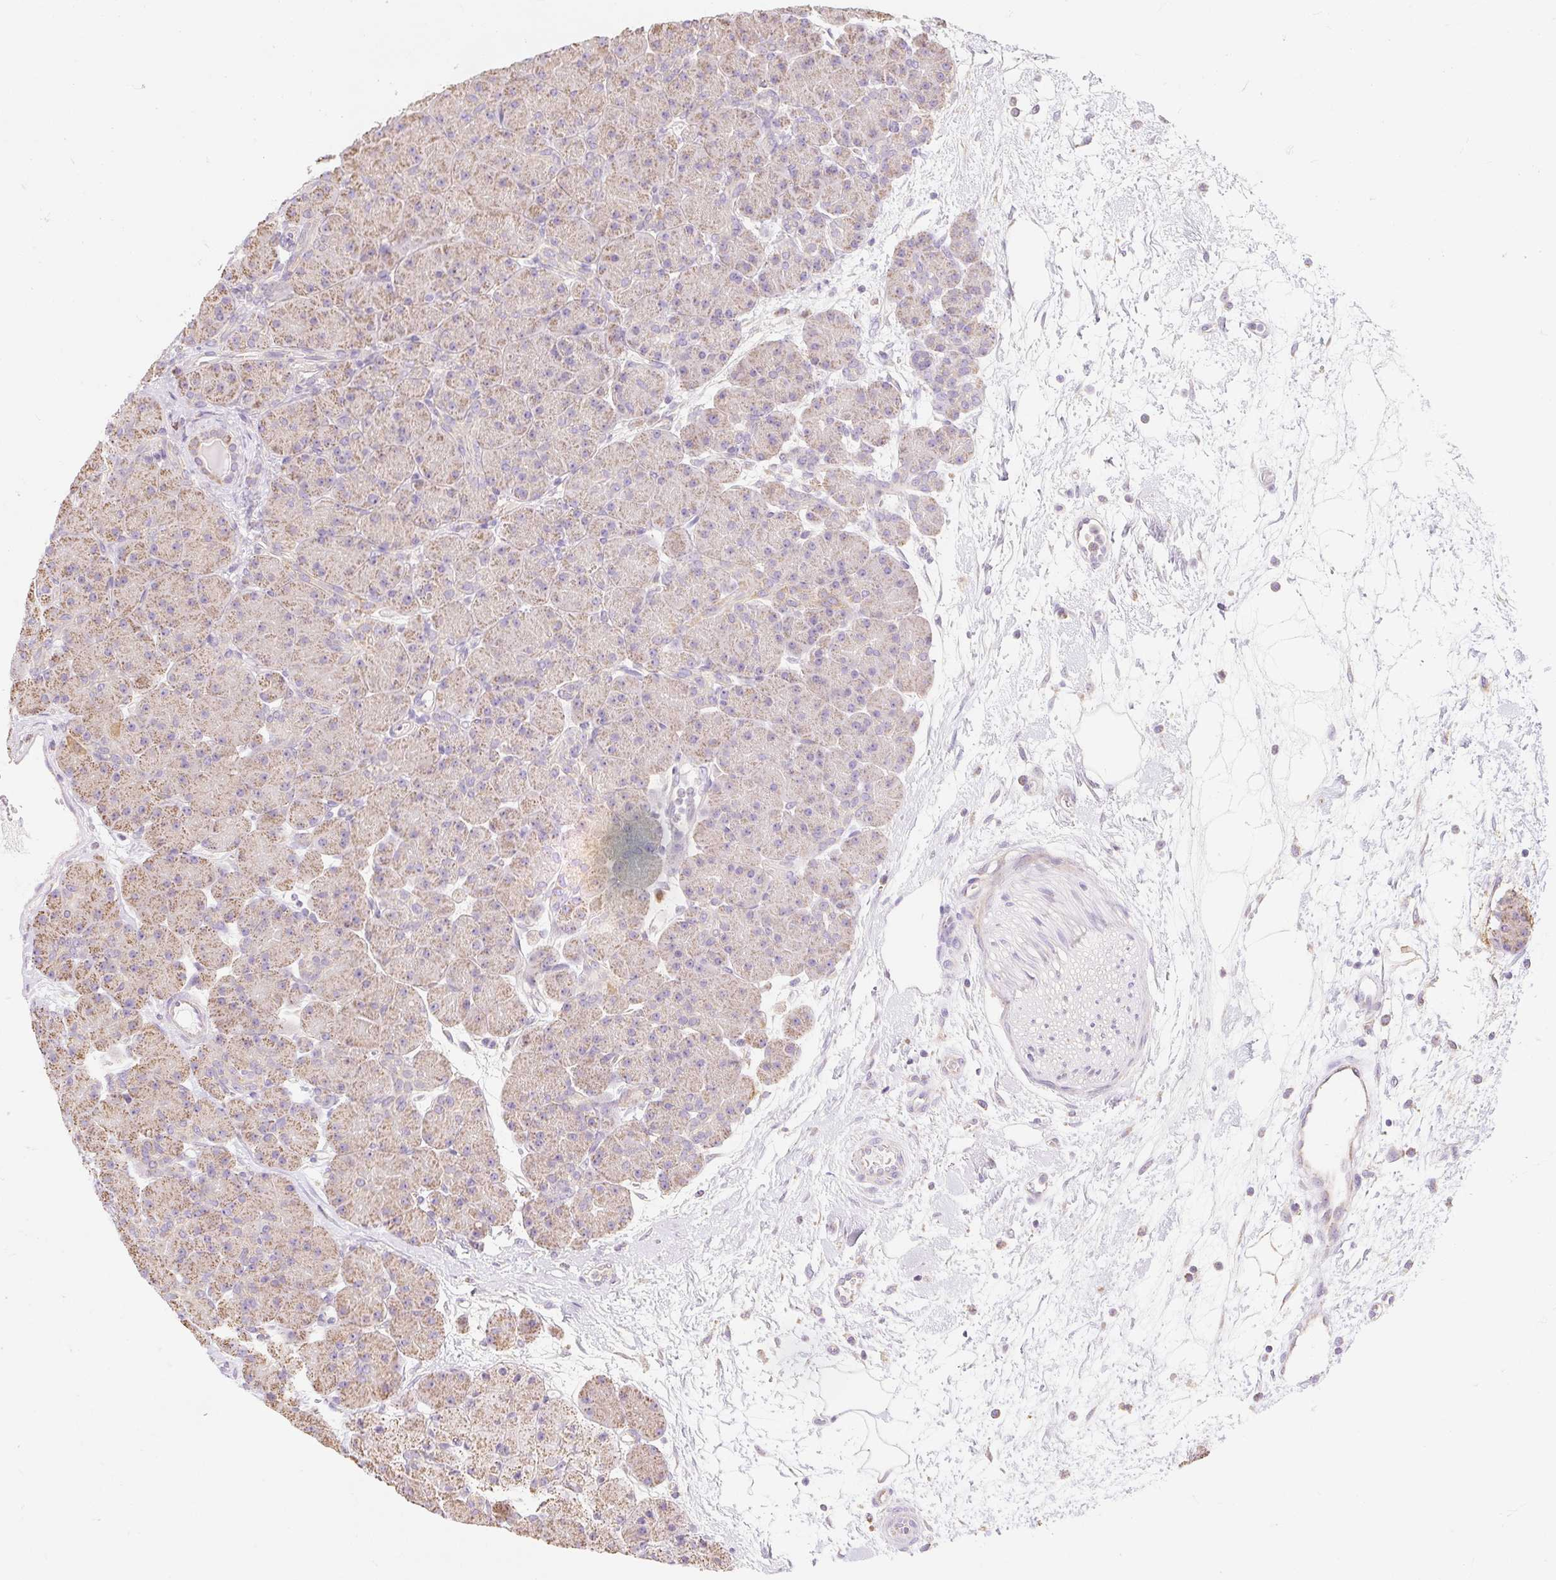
{"staining": {"intensity": "moderate", "quantity": "25%-75%", "location": "cytoplasmic/membranous"}, "tissue": "pancreas", "cell_type": "Exocrine glandular cells", "image_type": "normal", "snomed": [{"axis": "morphology", "description": "Normal tissue, NOS"}, {"axis": "topography", "description": "Pancreas"}], "caption": "The histopathology image displays a brown stain indicating the presence of a protein in the cytoplasmic/membranous of exocrine glandular cells in pancreas.", "gene": "DHX35", "patient": {"sex": "male", "age": 66}}